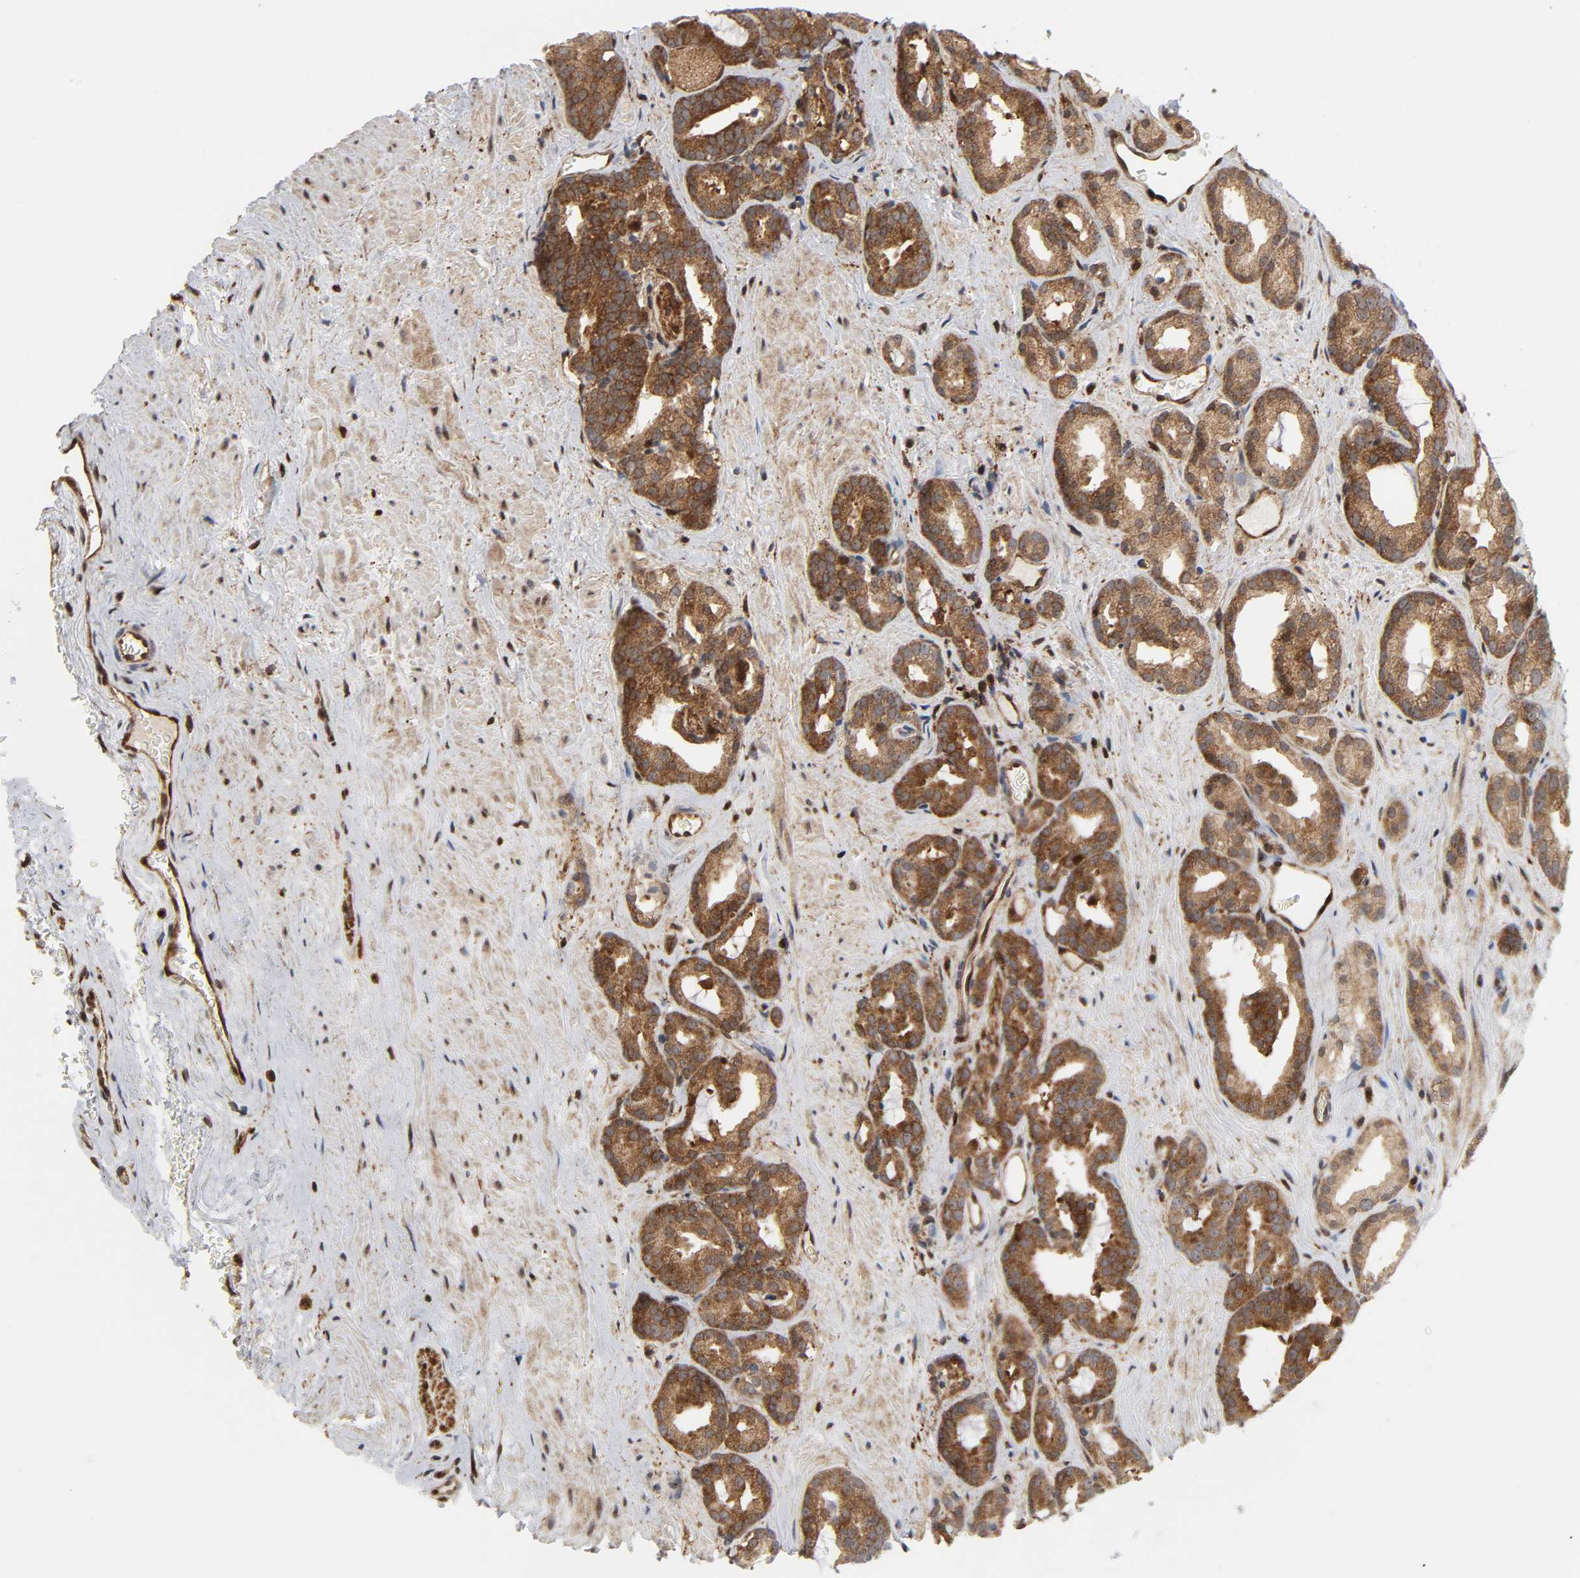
{"staining": {"intensity": "moderate", "quantity": ">75%", "location": "cytoplasmic/membranous"}, "tissue": "prostate cancer", "cell_type": "Tumor cells", "image_type": "cancer", "snomed": [{"axis": "morphology", "description": "Adenocarcinoma, Low grade"}, {"axis": "topography", "description": "Prostate"}], "caption": "A histopathology image showing moderate cytoplasmic/membranous staining in approximately >75% of tumor cells in prostate cancer (adenocarcinoma (low-grade)), as visualized by brown immunohistochemical staining.", "gene": "MAPK1", "patient": {"sex": "male", "age": 63}}